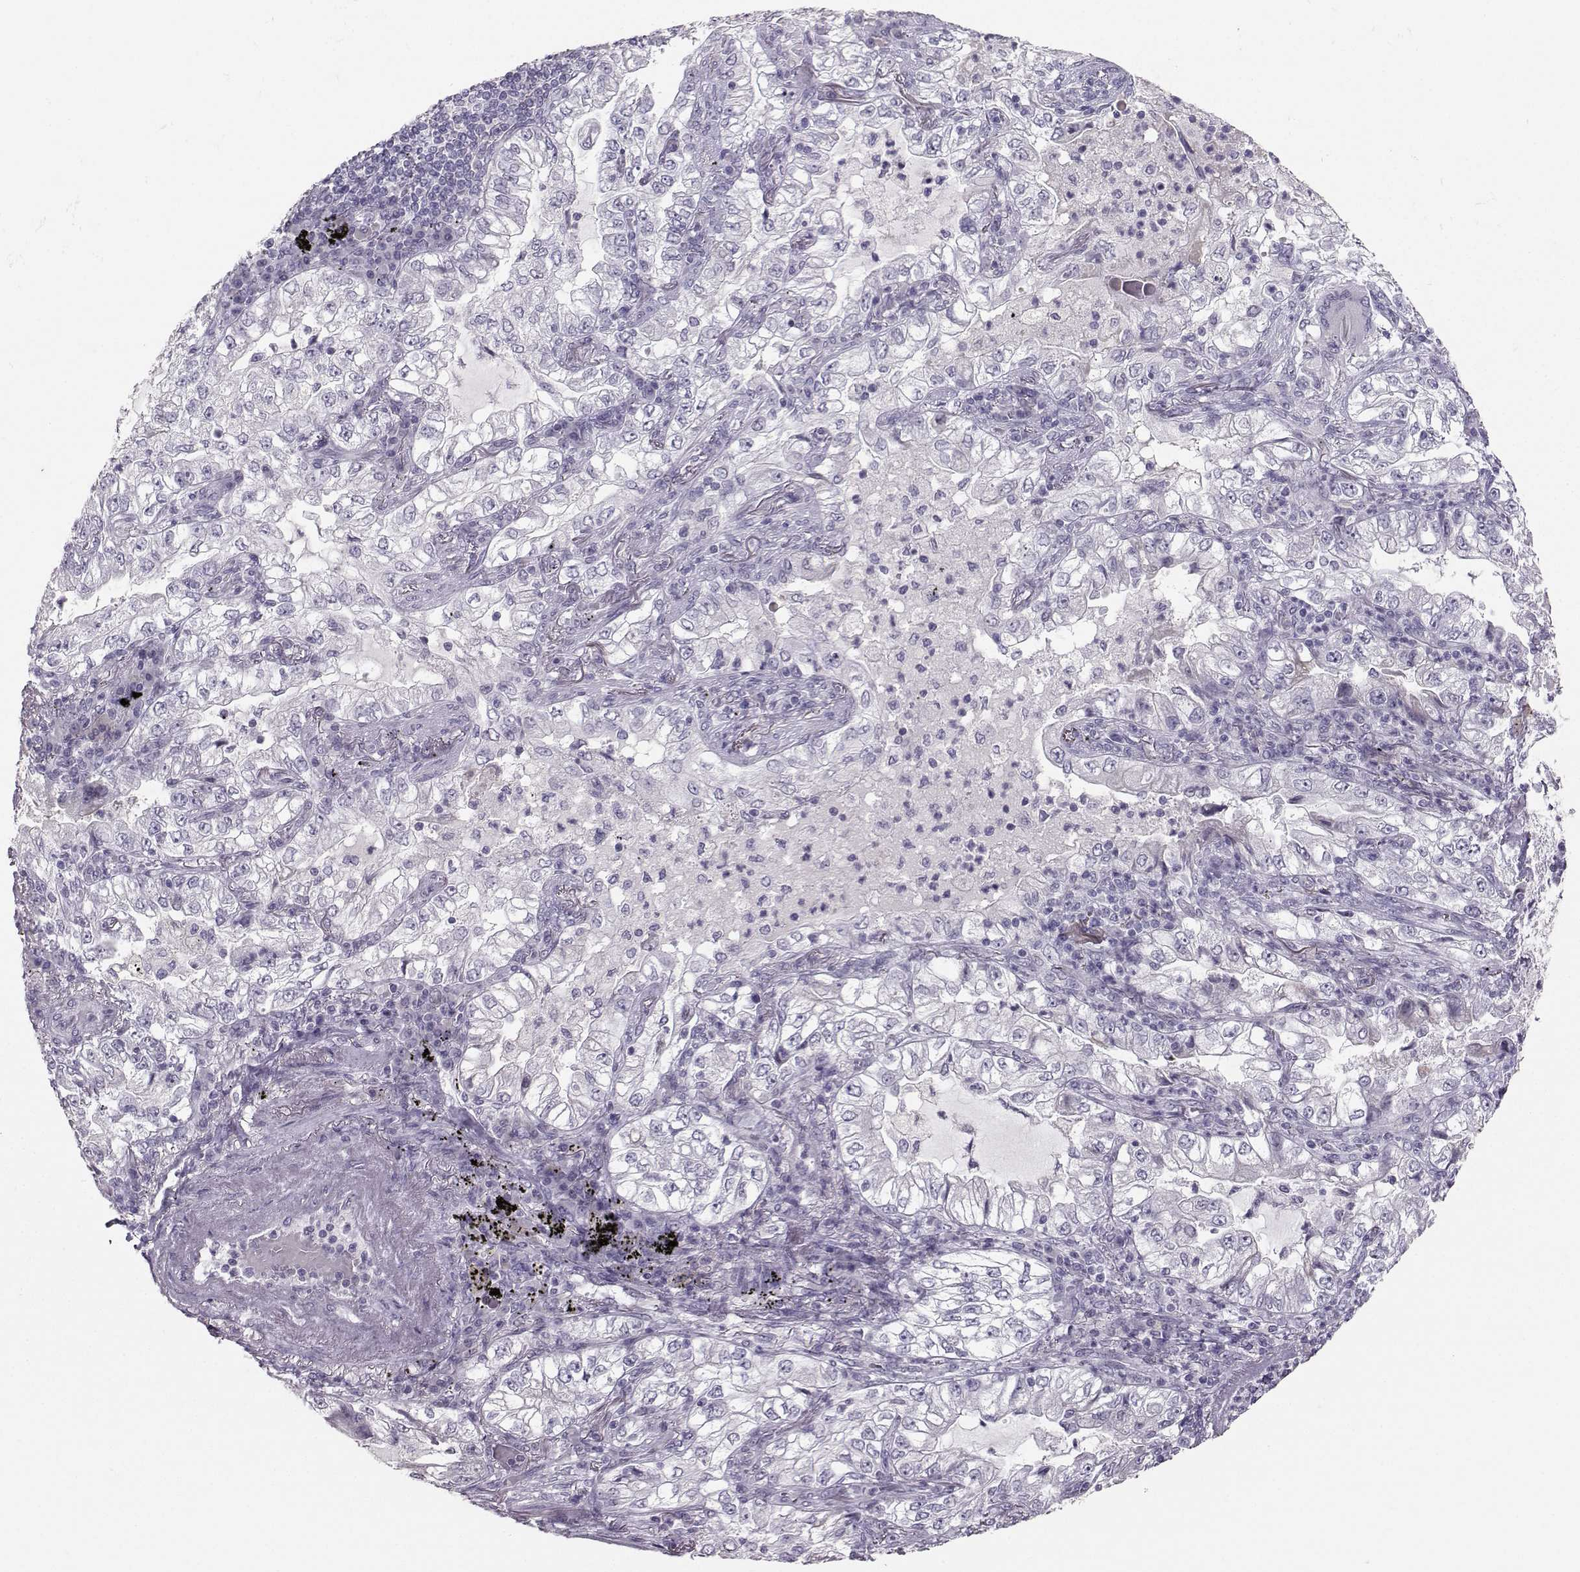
{"staining": {"intensity": "negative", "quantity": "none", "location": "none"}, "tissue": "lung cancer", "cell_type": "Tumor cells", "image_type": "cancer", "snomed": [{"axis": "morphology", "description": "Adenocarcinoma, NOS"}, {"axis": "topography", "description": "Lung"}], "caption": "DAB (3,3'-diaminobenzidine) immunohistochemical staining of lung cancer (adenocarcinoma) displays no significant positivity in tumor cells.", "gene": "PKP2", "patient": {"sex": "female", "age": 73}}